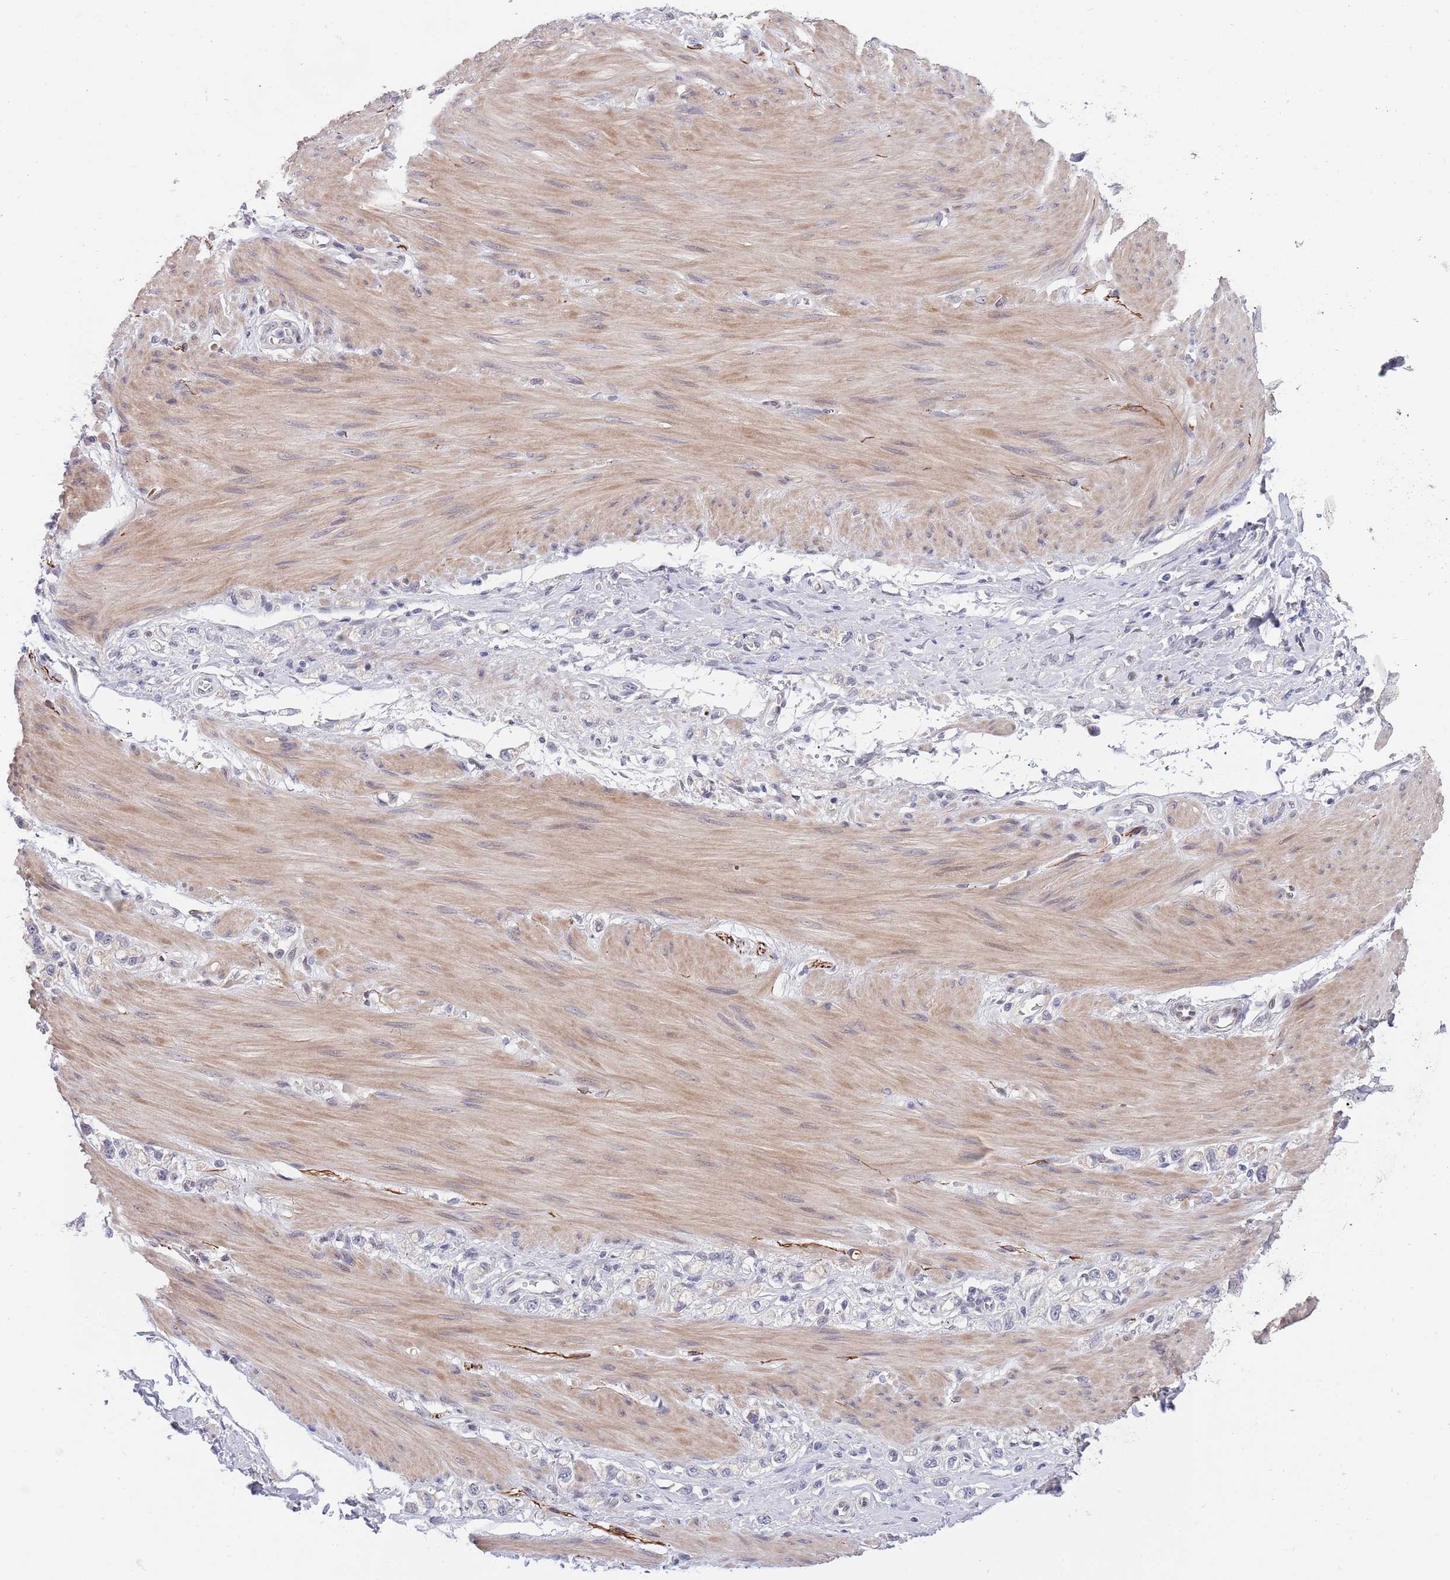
{"staining": {"intensity": "negative", "quantity": "none", "location": "none"}, "tissue": "stomach cancer", "cell_type": "Tumor cells", "image_type": "cancer", "snomed": [{"axis": "morphology", "description": "Adenocarcinoma, NOS"}, {"axis": "topography", "description": "Stomach"}], "caption": "Stomach adenocarcinoma was stained to show a protein in brown. There is no significant staining in tumor cells.", "gene": "NLRP6", "patient": {"sex": "female", "age": 65}}